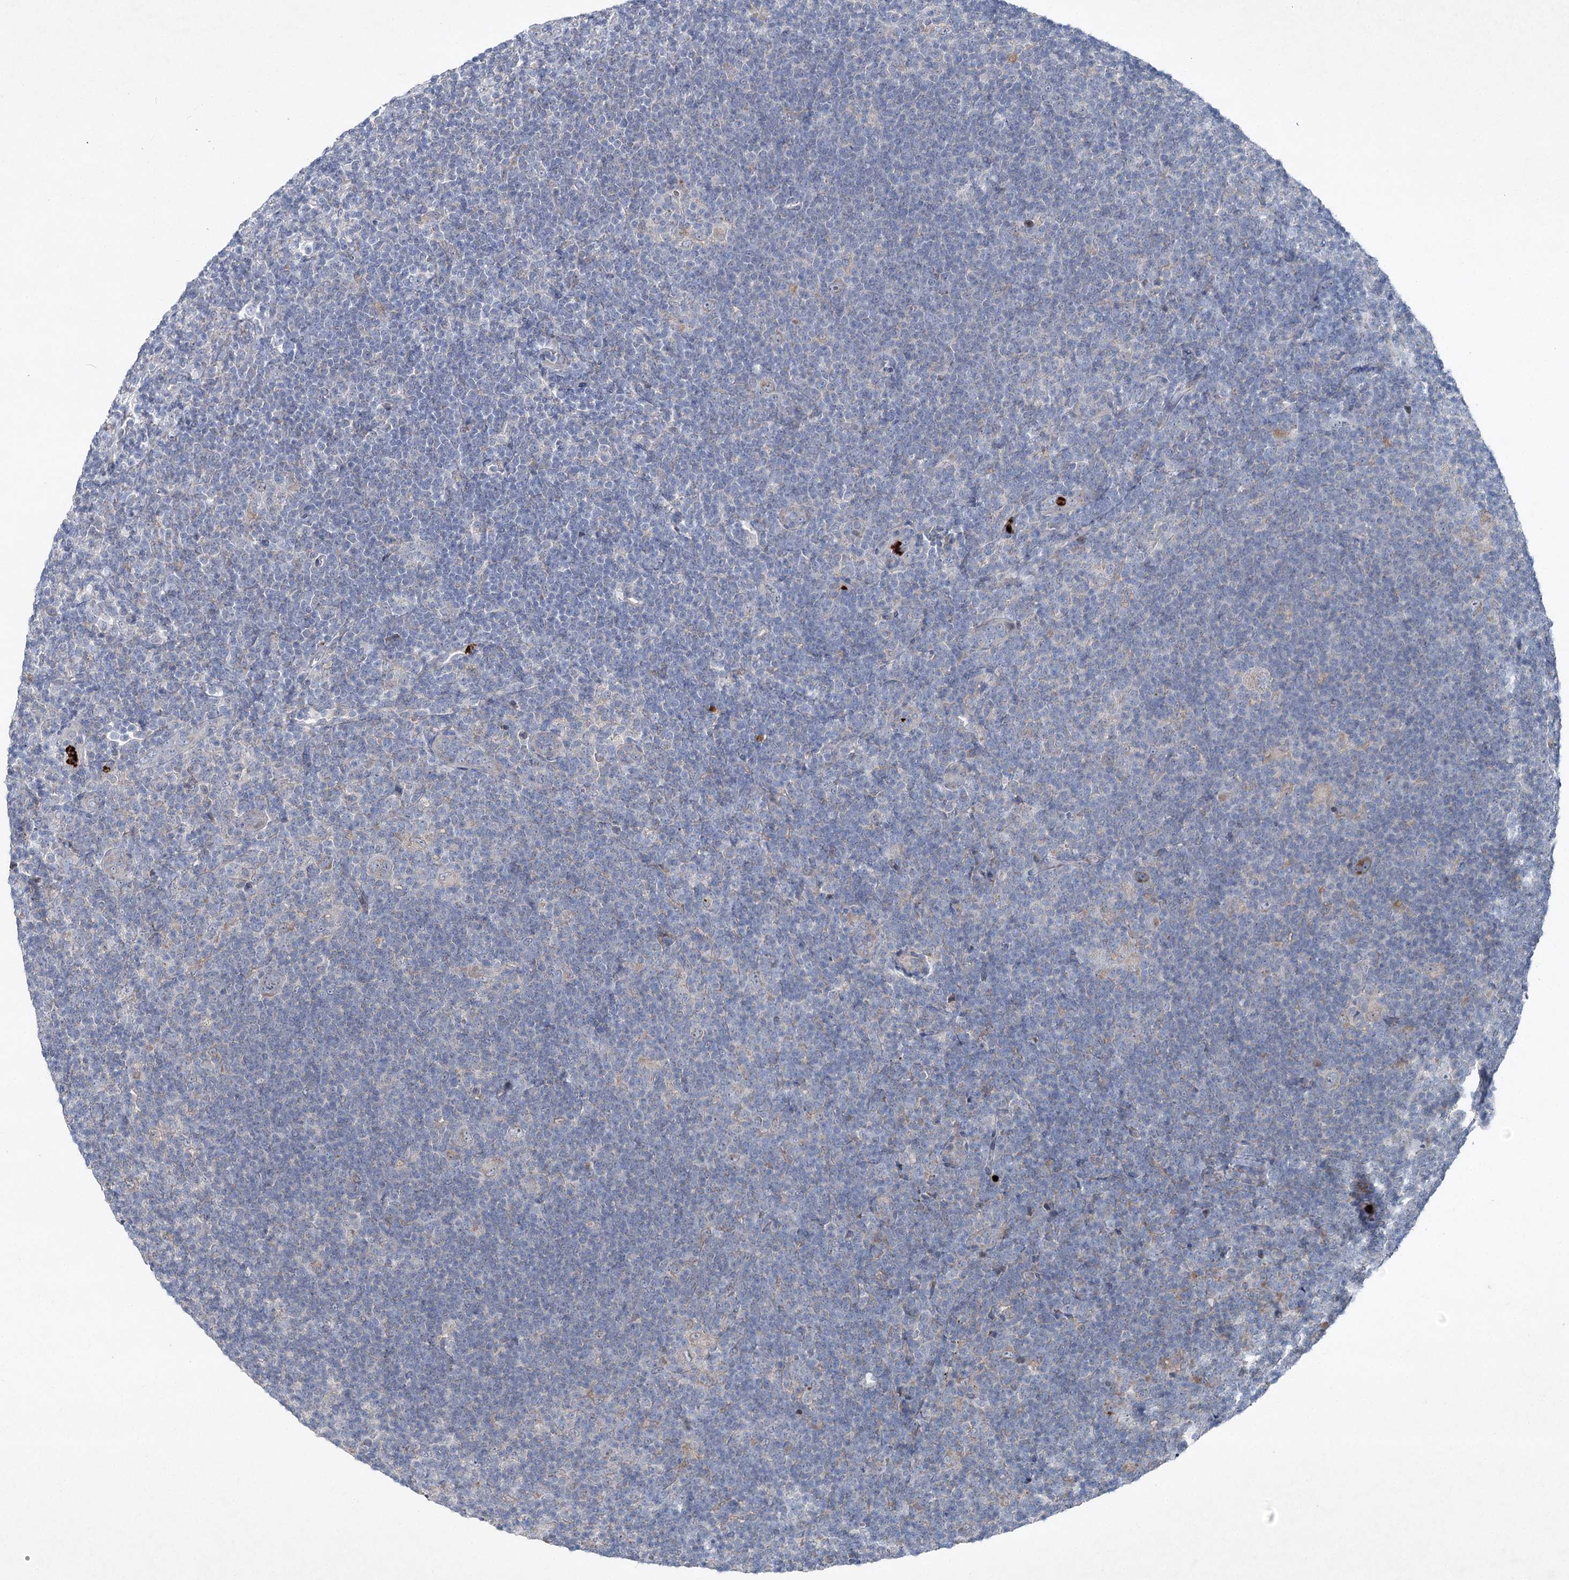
{"staining": {"intensity": "negative", "quantity": "none", "location": "none"}, "tissue": "lymphoma", "cell_type": "Tumor cells", "image_type": "cancer", "snomed": [{"axis": "morphology", "description": "Hodgkin's disease, NOS"}, {"axis": "topography", "description": "Lymph node"}], "caption": "An image of human lymphoma is negative for staining in tumor cells. (Brightfield microscopy of DAB immunohistochemistry at high magnification).", "gene": "PLA2G12A", "patient": {"sex": "female", "age": 57}}